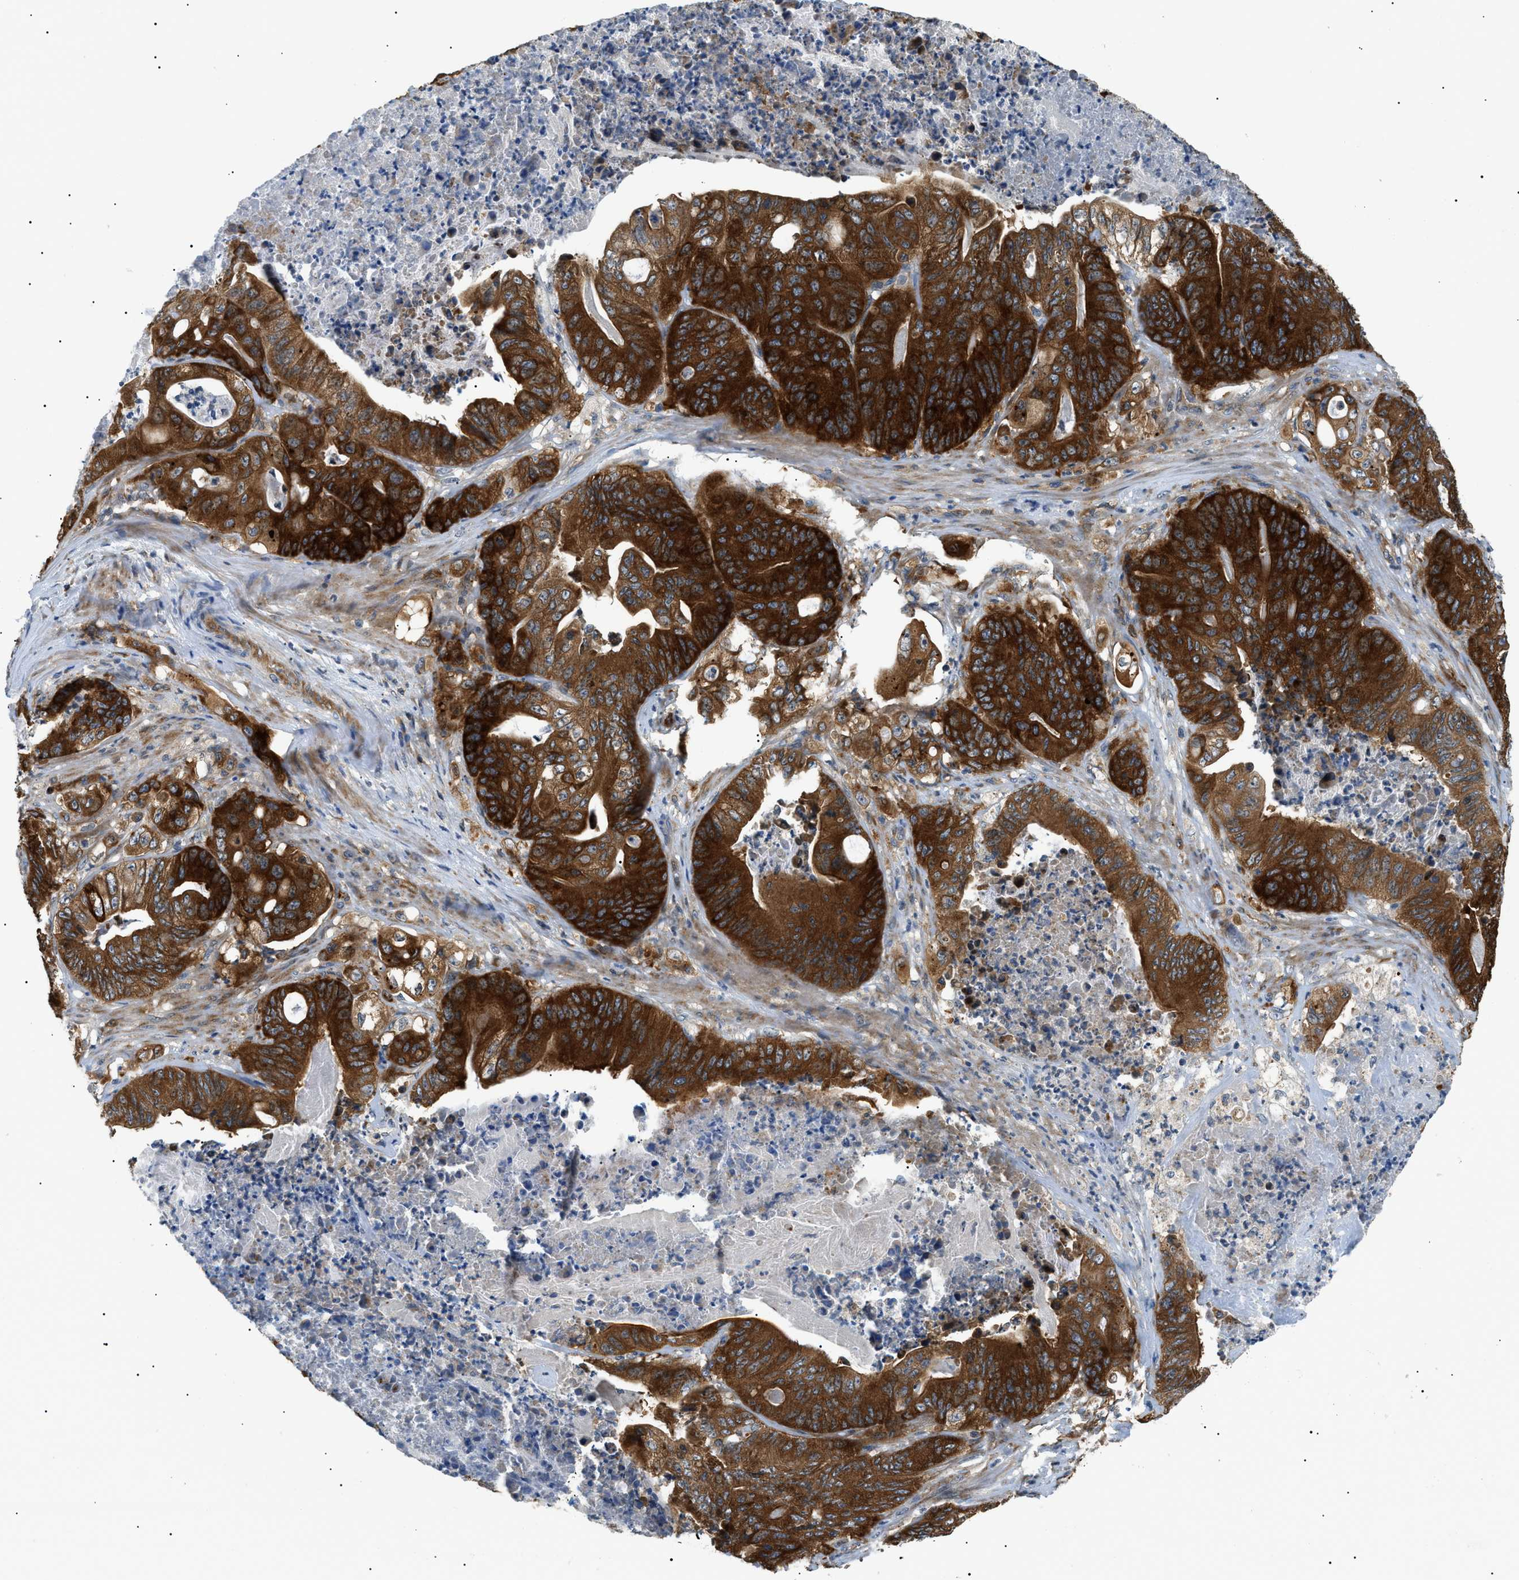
{"staining": {"intensity": "strong", "quantity": ">75%", "location": "cytoplasmic/membranous"}, "tissue": "stomach cancer", "cell_type": "Tumor cells", "image_type": "cancer", "snomed": [{"axis": "morphology", "description": "Adenocarcinoma, NOS"}, {"axis": "topography", "description": "Stomach"}], "caption": "Stomach adenocarcinoma tissue displays strong cytoplasmic/membranous expression in about >75% of tumor cells", "gene": "SRPK1", "patient": {"sex": "female", "age": 73}}